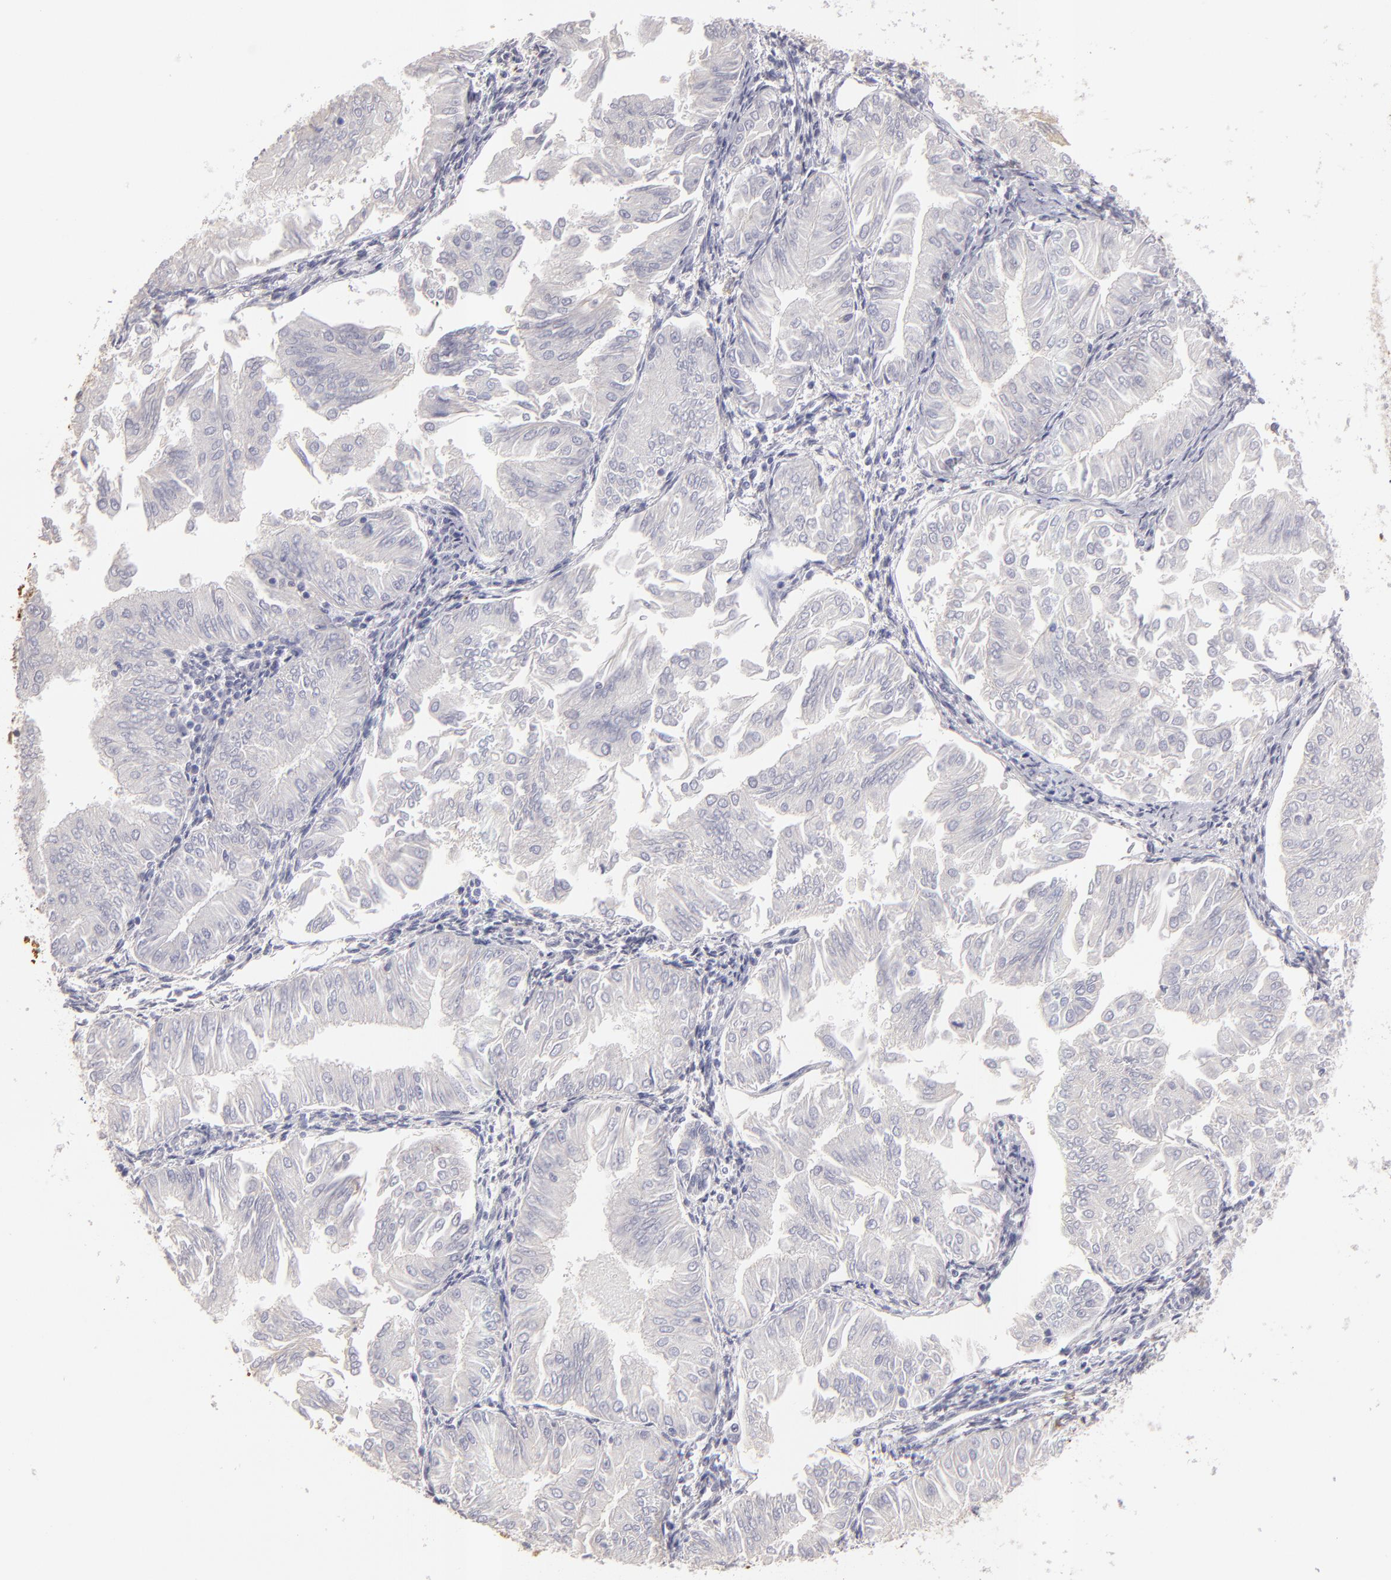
{"staining": {"intensity": "negative", "quantity": "none", "location": "none"}, "tissue": "endometrial cancer", "cell_type": "Tumor cells", "image_type": "cancer", "snomed": [{"axis": "morphology", "description": "Adenocarcinoma, NOS"}, {"axis": "topography", "description": "Endometrium"}], "caption": "Immunohistochemistry of human adenocarcinoma (endometrial) exhibits no positivity in tumor cells. (DAB (3,3'-diaminobenzidine) immunohistochemistry with hematoxylin counter stain).", "gene": "ABCC4", "patient": {"sex": "female", "age": 53}}